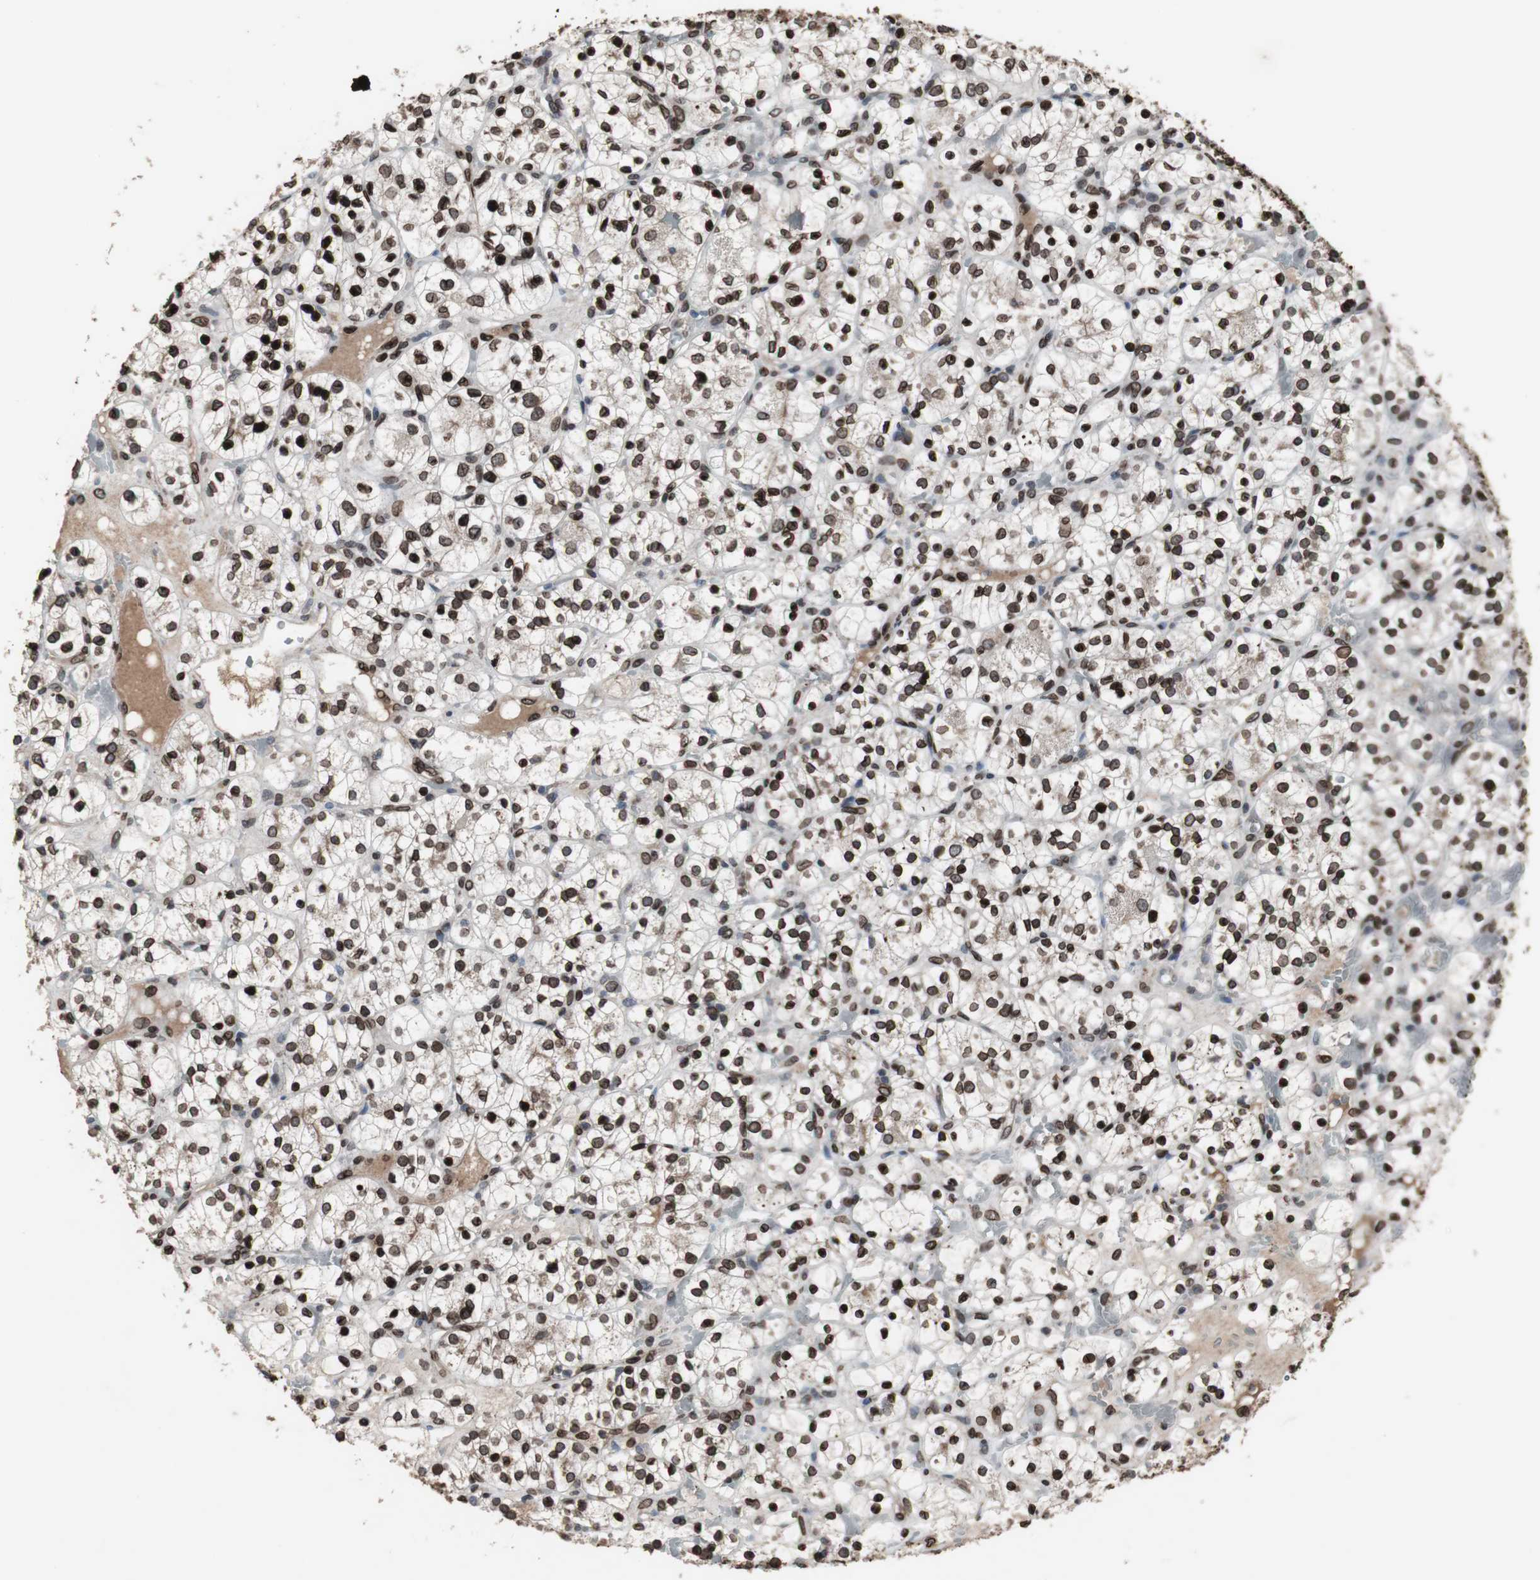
{"staining": {"intensity": "strong", "quantity": ">75%", "location": "cytoplasmic/membranous,nuclear"}, "tissue": "renal cancer", "cell_type": "Tumor cells", "image_type": "cancer", "snomed": [{"axis": "morphology", "description": "Adenocarcinoma, NOS"}, {"axis": "topography", "description": "Kidney"}], "caption": "Renal cancer stained with a protein marker shows strong staining in tumor cells.", "gene": "LMNA", "patient": {"sex": "female", "age": 60}}